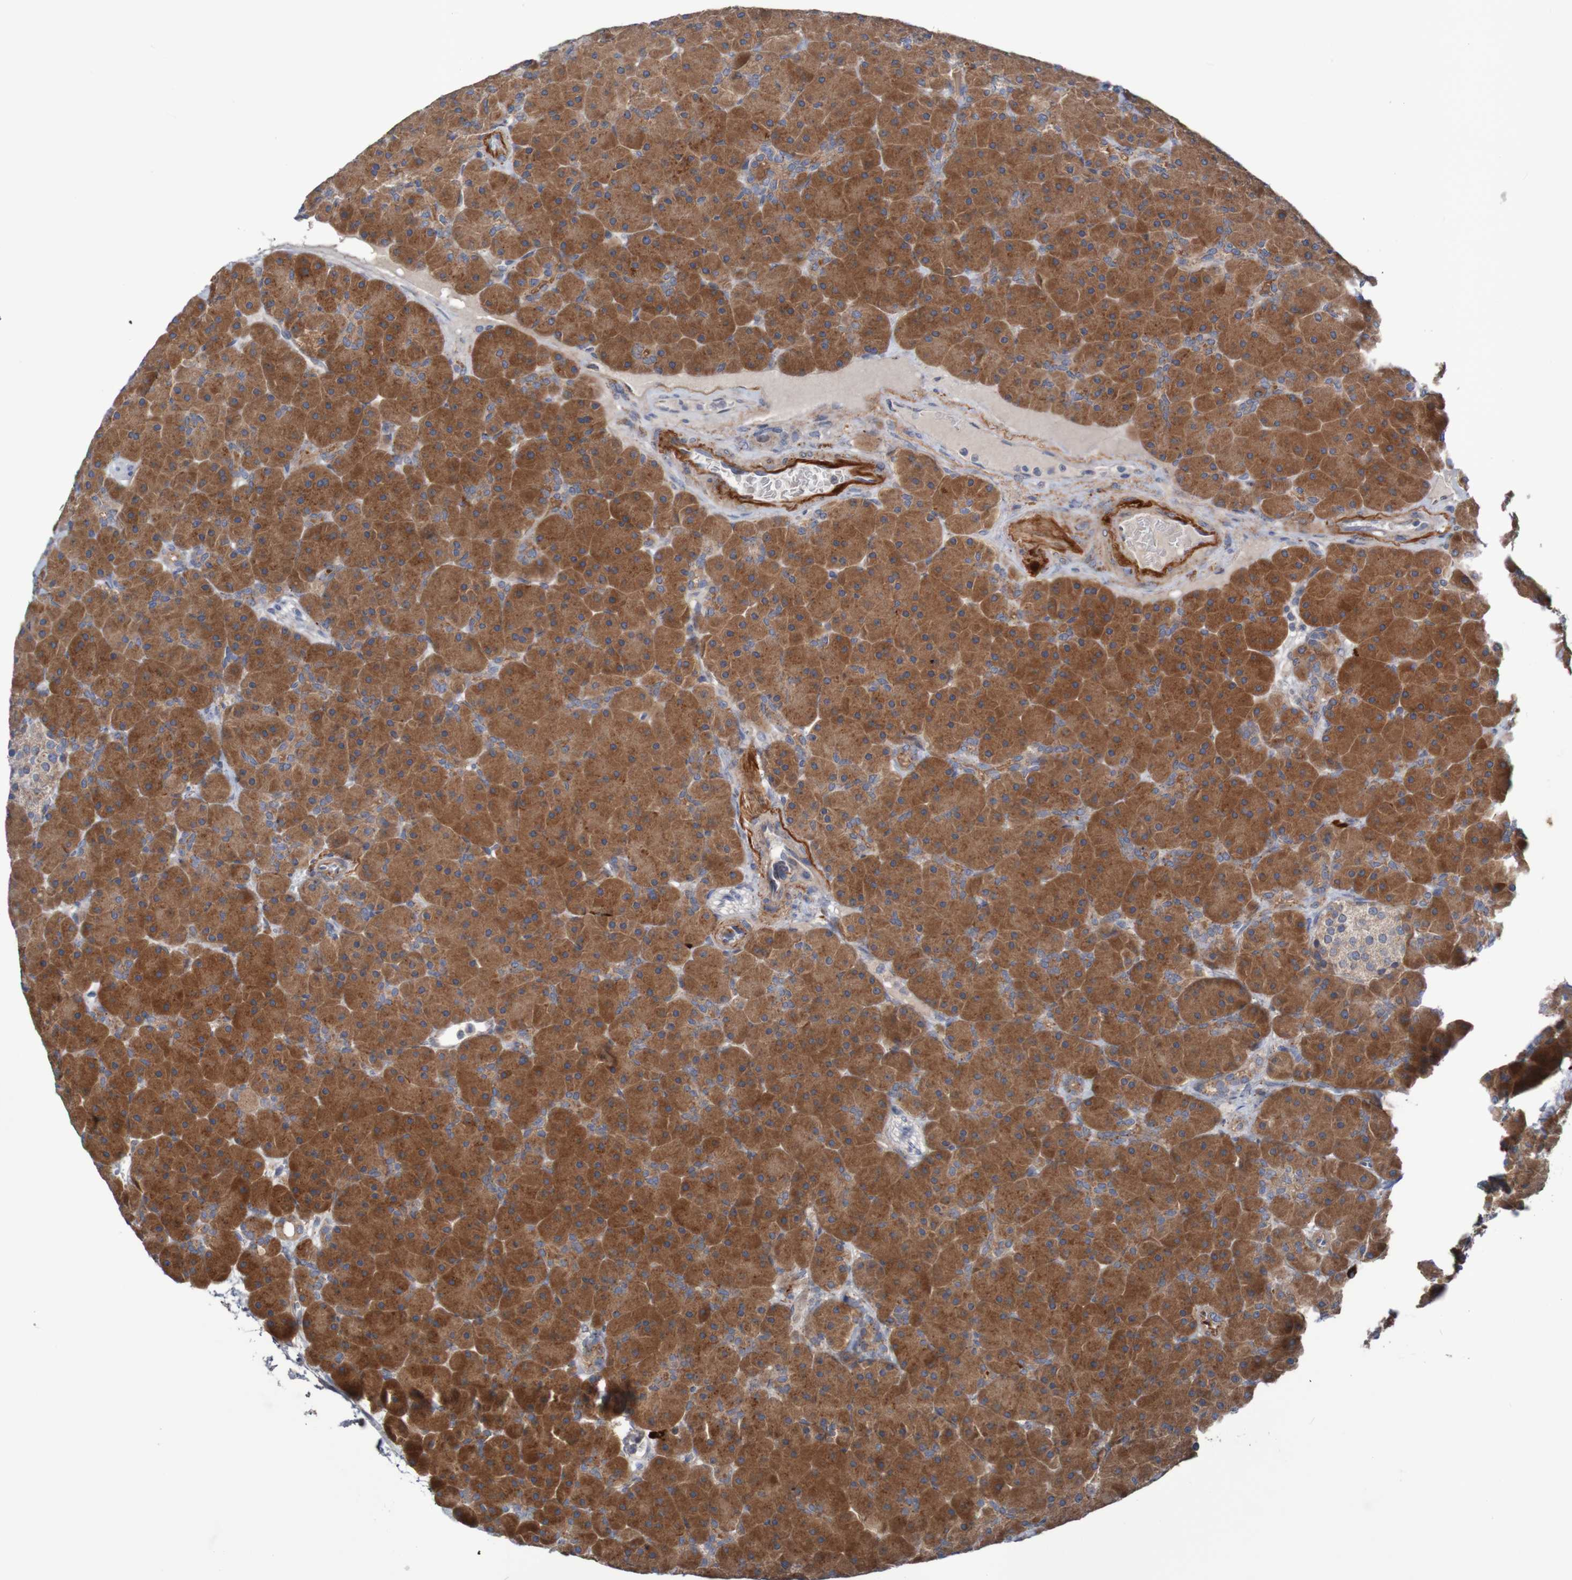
{"staining": {"intensity": "moderate", "quantity": ">75%", "location": "cytoplasmic/membranous"}, "tissue": "pancreas", "cell_type": "Exocrine glandular cells", "image_type": "normal", "snomed": [{"axis": "morphology", "description": "Normal tissue, NOS"}, {"axis": "topography", "description": "Pancreas"}], "caption": "Protein staining of benign pancreas exhibits moderate cytoplasmic/membranous expression in about >75% of exocrine glandular cells. The staining was performed using DAB to visualize the protein expression in brown, while the nuclei were stained in blue with hematoxylin (Magnification: 20x).", "gene": "ANGPT4", "patient": {"sex": "male", "age": 66}}